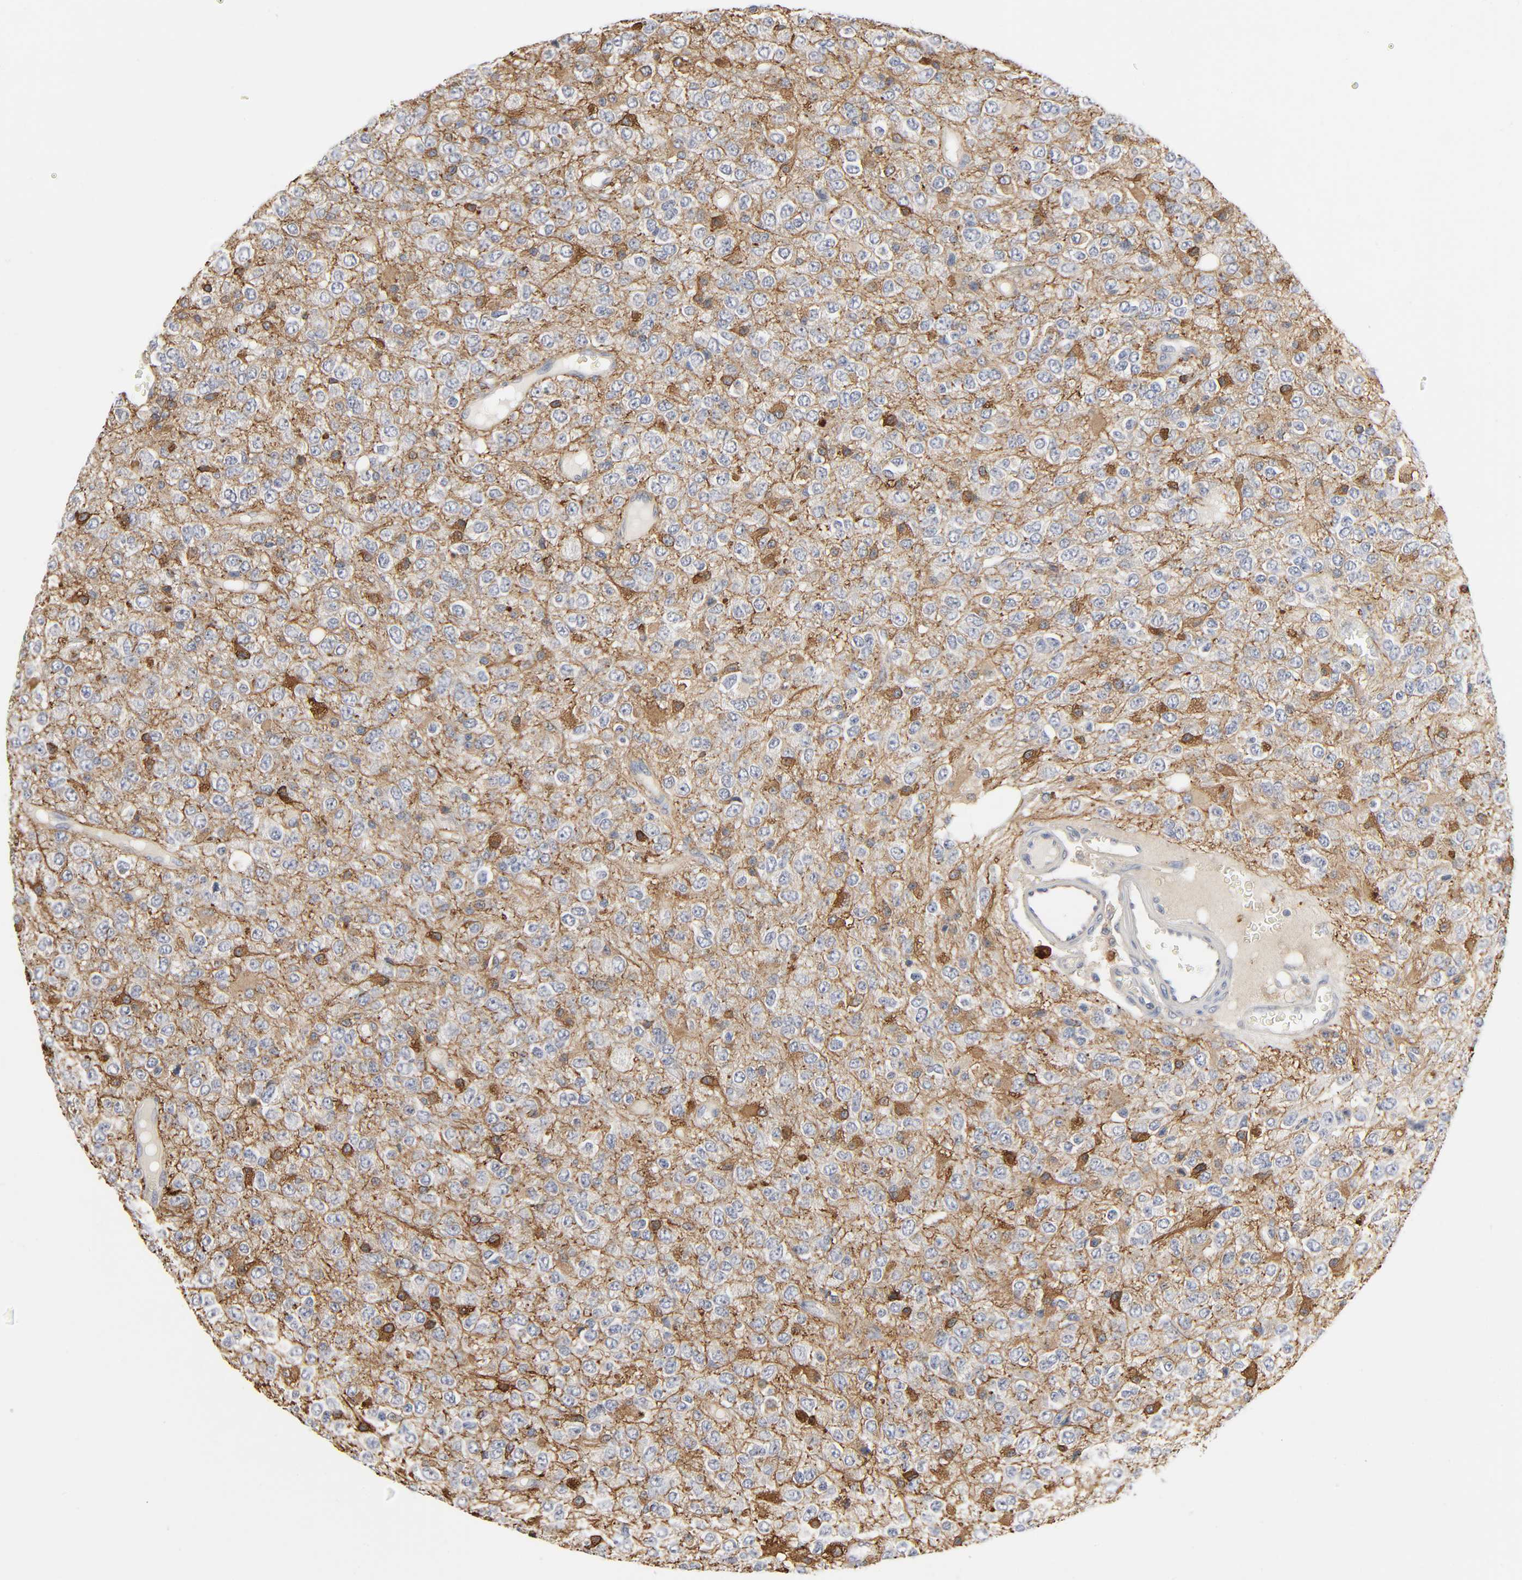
{"staining": {"intensity": "negative", "quantity": "none", "location": "none"}, "tissue": "glioma", "cell_type": "Tumor cells", "image_type": "cancer", "snomed": [{"axis": "morphology", "description": "Glioma, malignant, High grade"}, {"axis": "topography", "description": "pancreas cauda"}], "caption": "A histopathology image of glioma stained for a protein exhibits no brown staining in tumor cells.", "gene": "SLC10A2", "patient": {"sex": "male", "age": 60}}